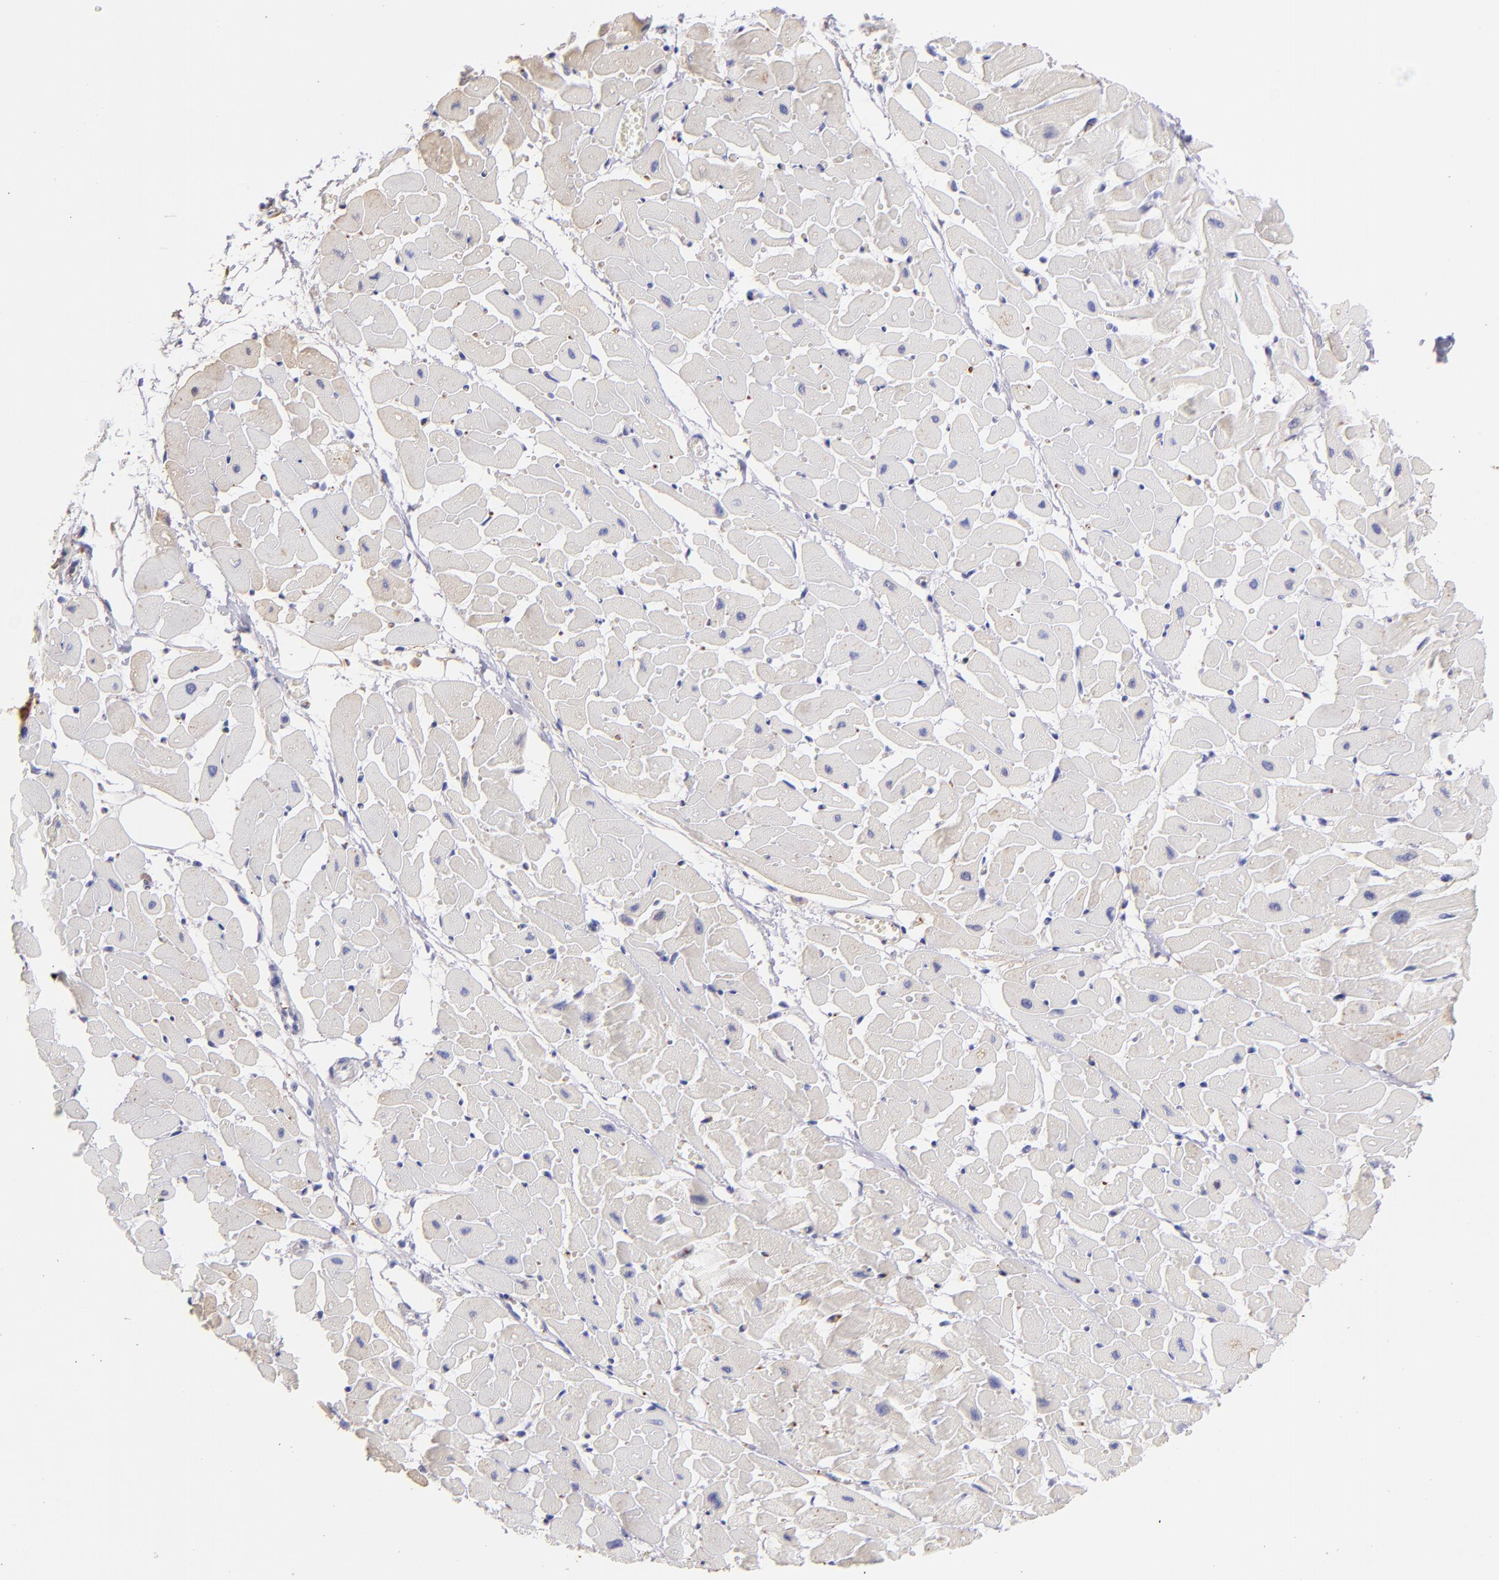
{"staining": {"intensity": "weak", "quantity": "<25%", "location": "cytoplasmic/membranous"}, "tissue": "heart muscle", "cell_type": "Cardiomyocytes", "image_type": "normal", "snomed": [{"axis": "morphology", "description": "Normal tissue, NOS"}, {"axis": "topography", "description": "Heart"}], "caption": "An immunohistochemistry (IHC) micrograph of unremarkable heart muscle is shown. There is no staining in cardiomyocytes of heart muscle.", "gene": "FGB", "patient": {"sex": "female", "age": 19}}